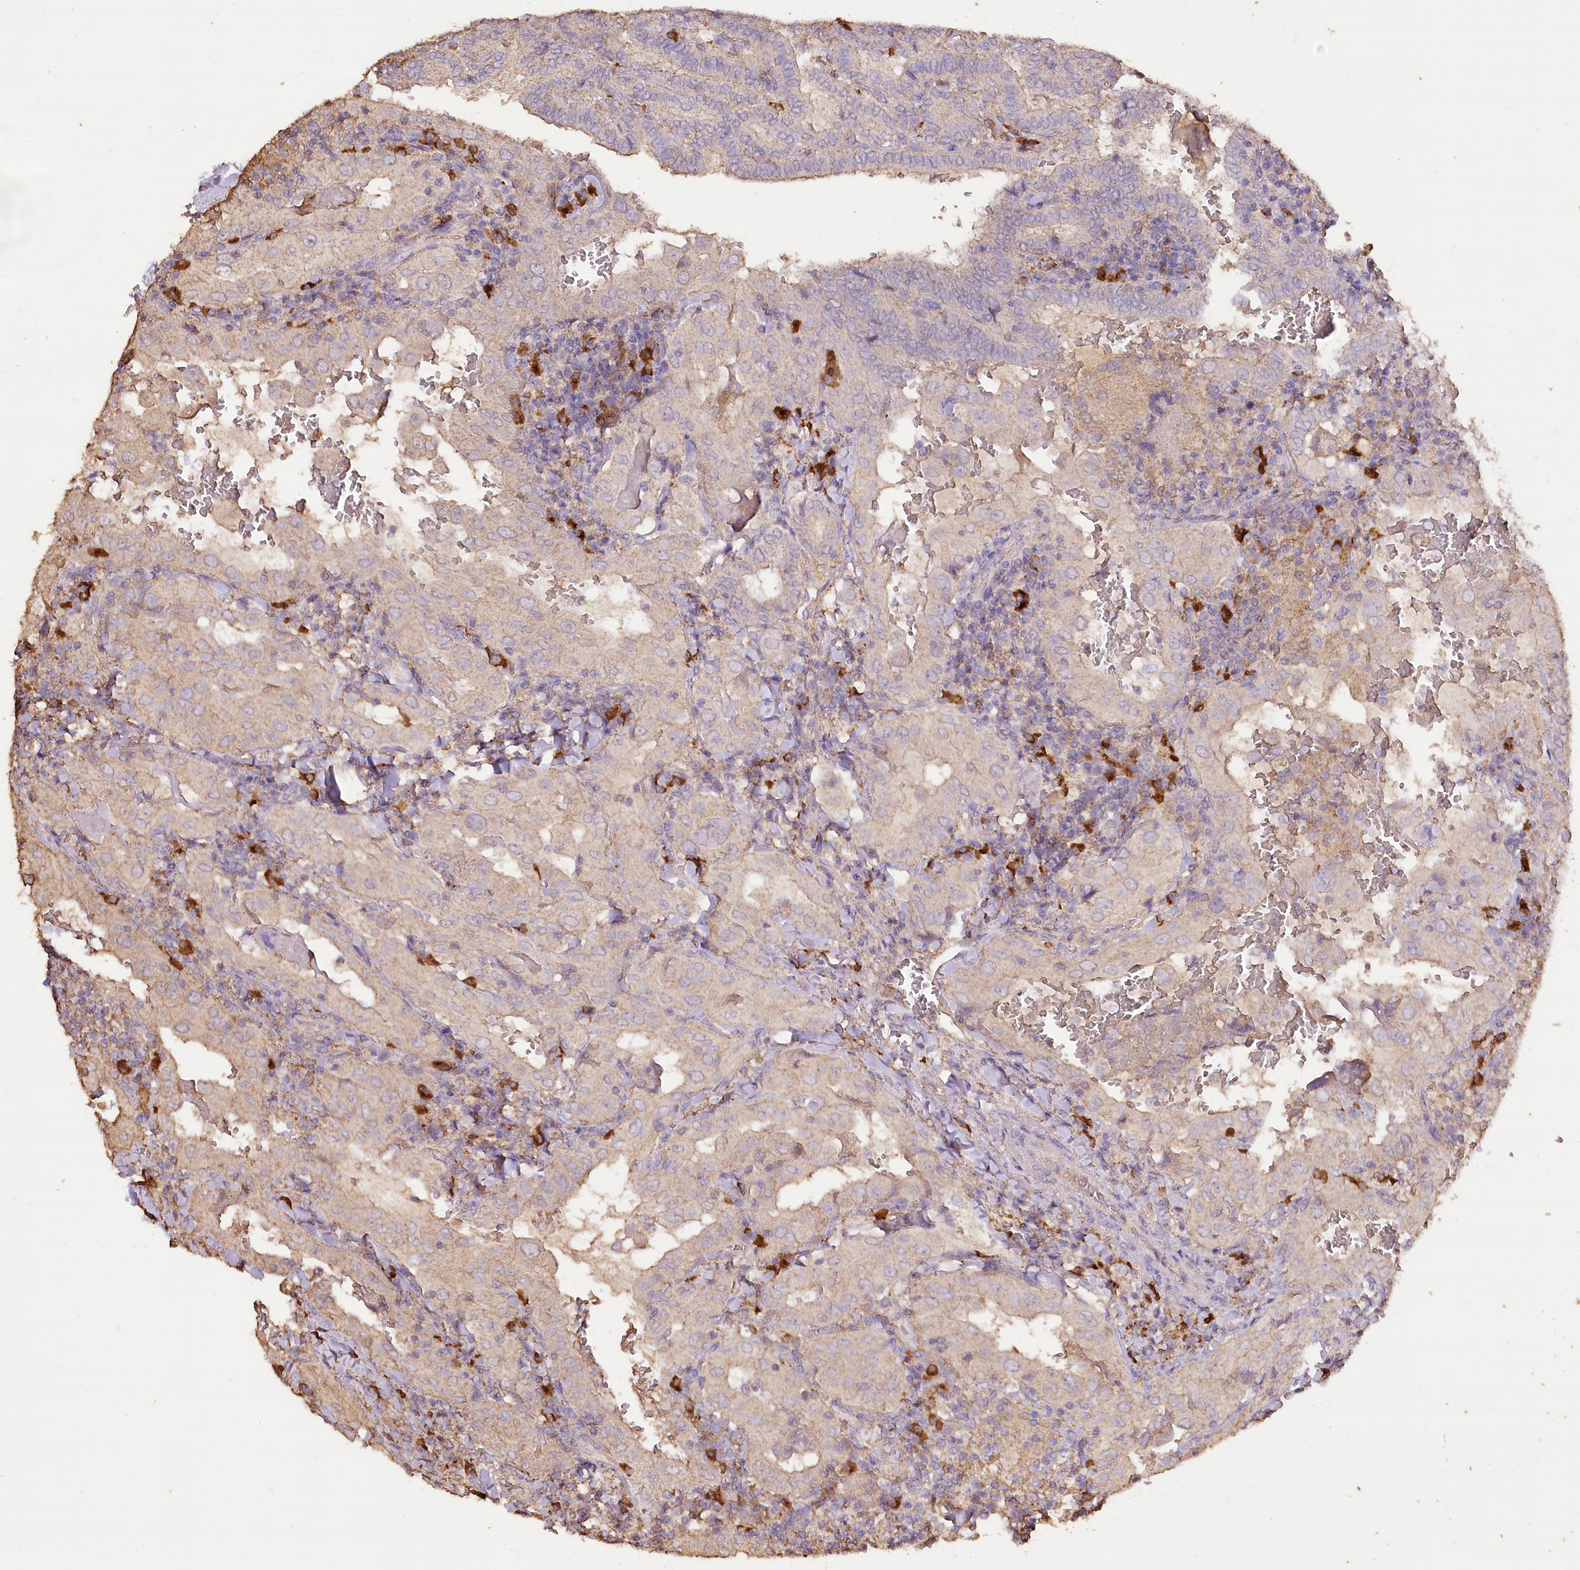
{"staining": {"intensity": "negative", "quantity": "none", "location": "none"}, "tissue": "thyroid cancer", "cell_type": "Tumor cells", "image_type": "cancer", "snomed": [{"axis": "morphology", "description": "Papillary adenocarcinoma, NOS"}, {"axis": "topography", "description": "Thyroid gland"}], "caption": "Immunohistochemistry image of thyroid cancer stained for a protein (brown), which shows no staining in tumor cells. (DAB immunohistochemistry (IHC), high magnification).", "gene": "IREB2", "patient": {"sex": "female", "age": 72}}